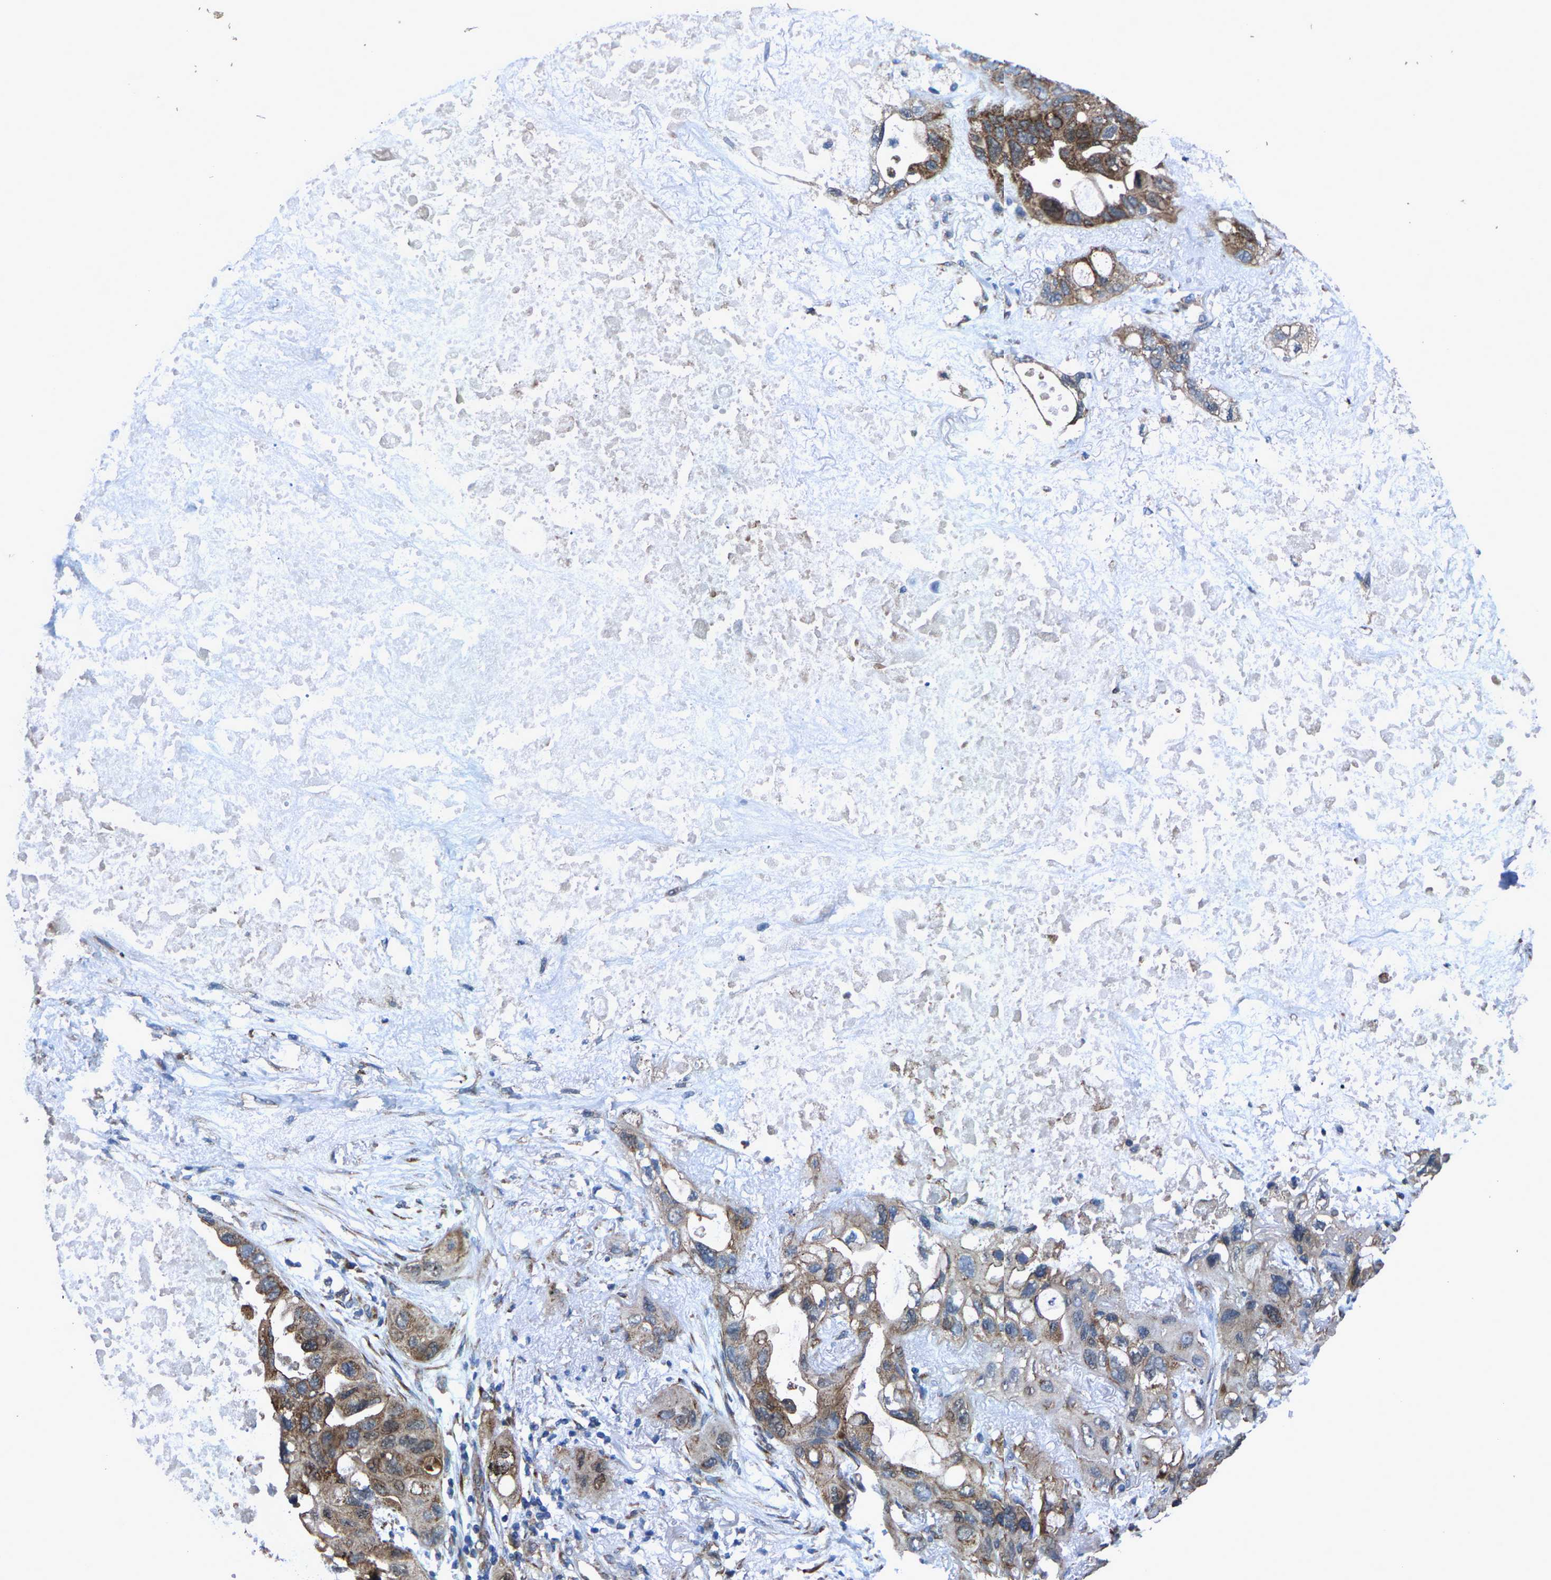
{"staining": {"intensity": "moderate", "quantity": ">75%", "location": "cytoplasmic/membranous"}, "tissue": "lung cancer", "cell_type": "Tumor cells", "image_type": "cancer", "snomed": [{"axis": "morphology", "description": "Squamous cell carcinoma, NOS"}, {"axis": "topography", "description": "Lung"}], "caption": "Protein staining reveals moderate cytoplasmic/membranous expression in about >75% of tumor cells in lung cancer. The protein is shown in brown color, while the nuclei are stained blue.", "gene": "PDP1", "patient": {"sex": "female", "age": 73}}